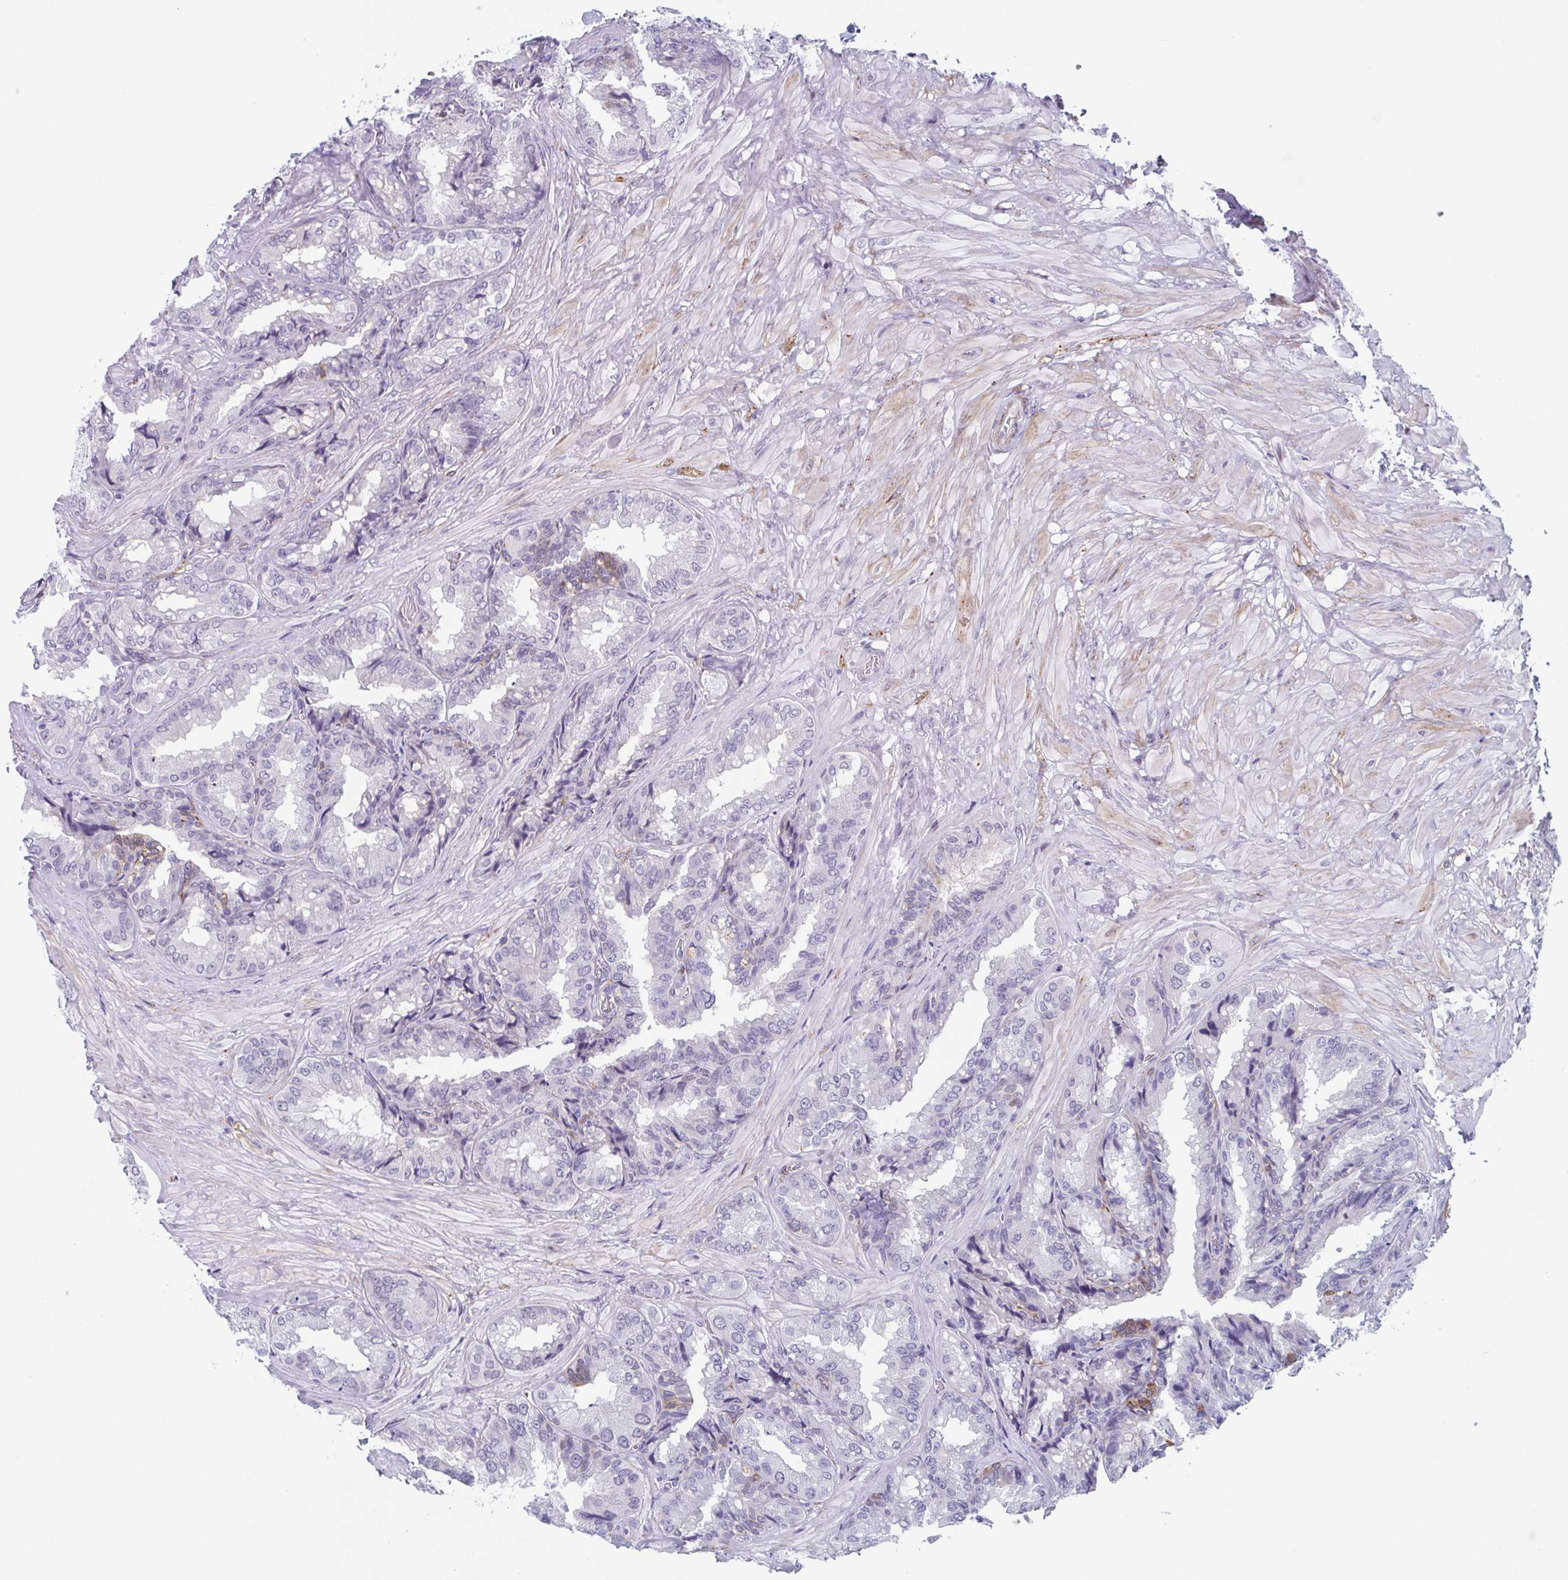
{"staining": {"intensity": "negative", "quantity": "none", "location": "none"}, "tissue": "seminal vesicle", "cell_type": "Glandular cells", "image_type": "normal", "snomed": [{"axis": "morphology", "description": "Normal tissue, NOS"}, {"axis": "topography", "description": "Seminal veicle"}], "caption": "DAB (3,3'-diaminobenzidine) immunohistochemical staining of unremarkable human seminal vesicle displays no significant staining in glandular cells. The staining was performed using DAB to visualize the protein expression in brown, while the nuclei were stained in blue with hematoxylin (Magnification: 20x).", "gene": "ZFP64", "patient": {"sex": "male", "age": 68}}